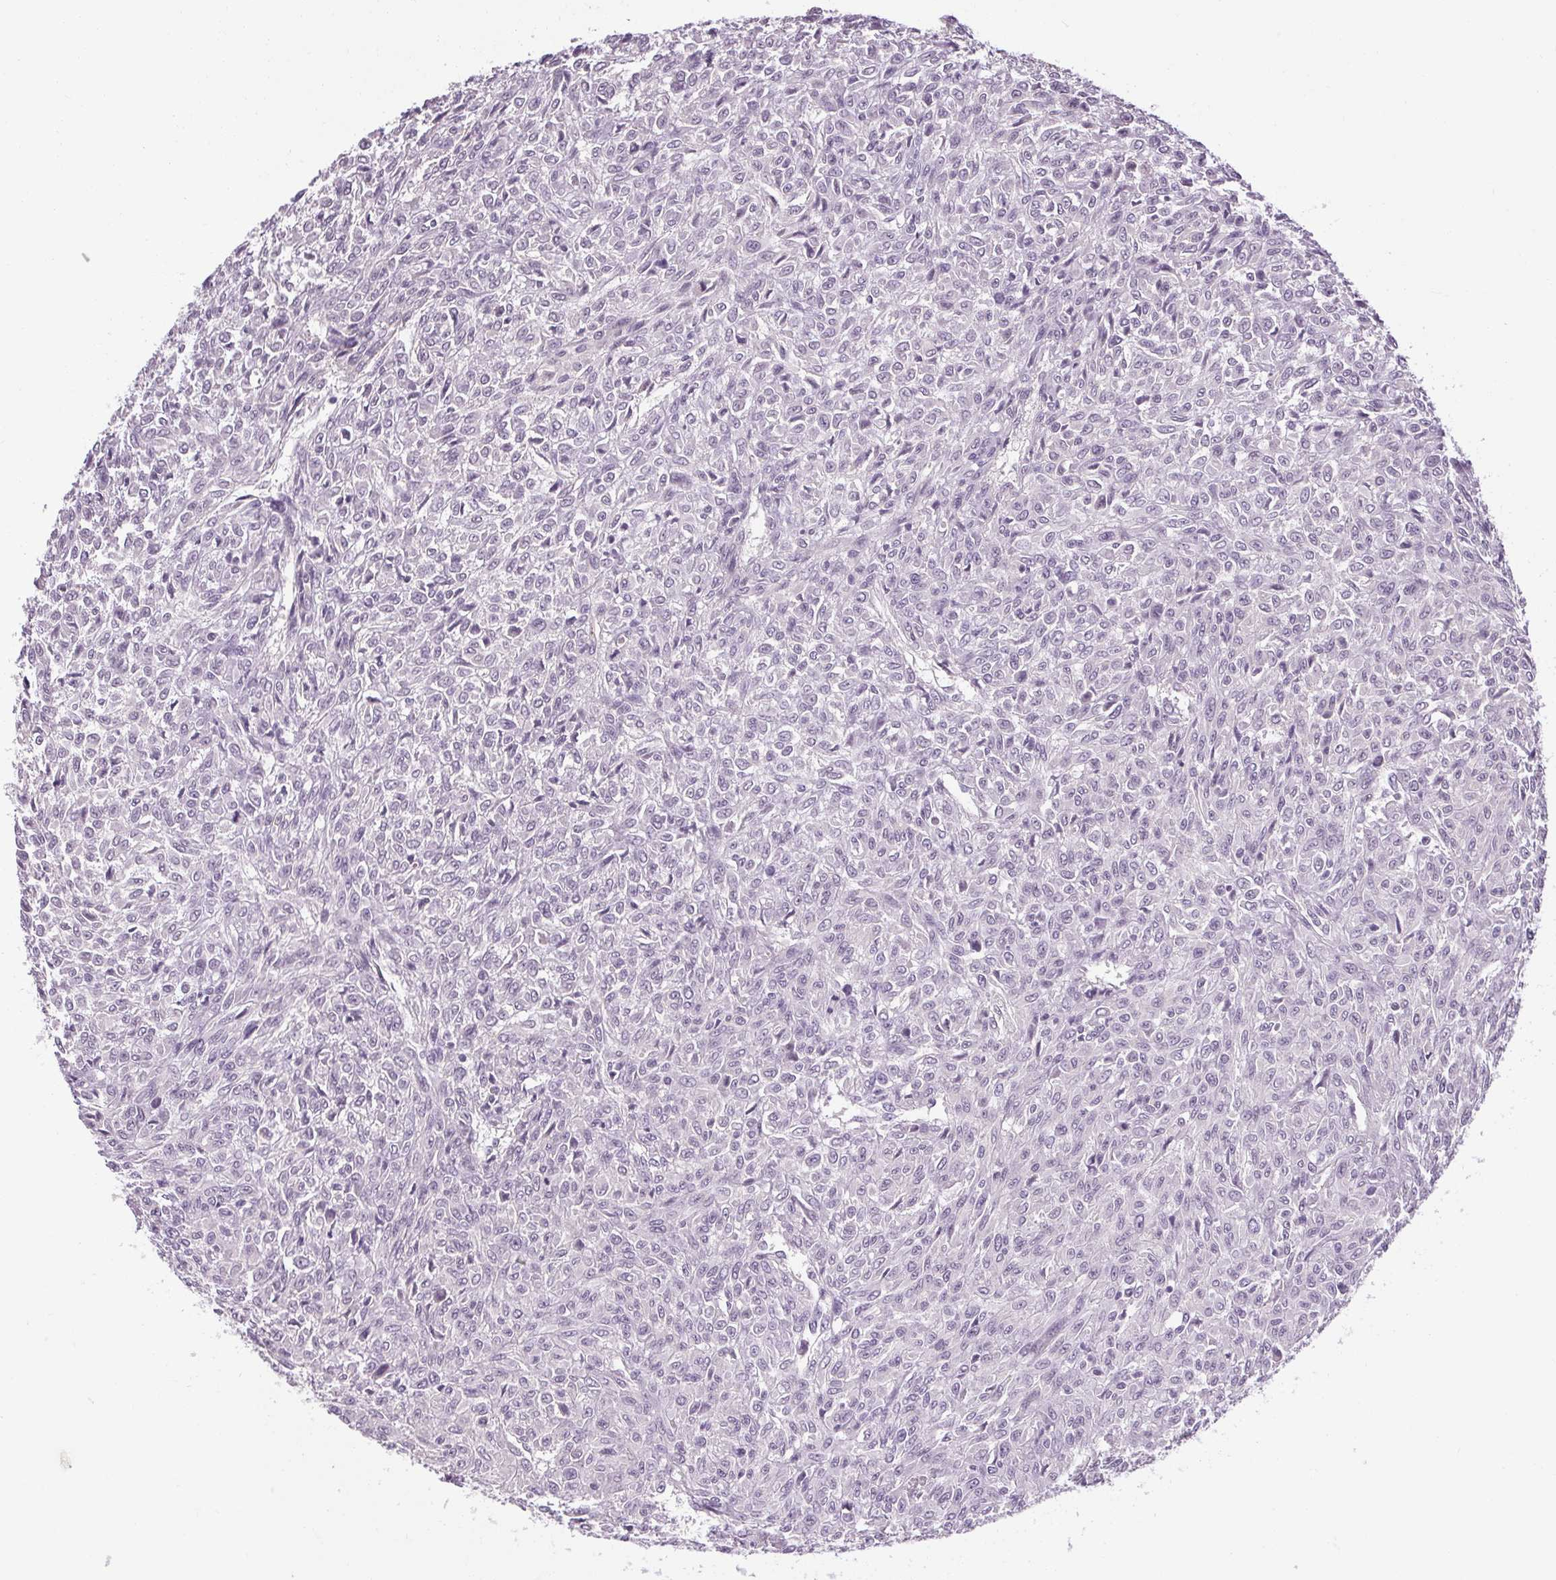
{"staining": {"intensity": "negative", "quantity": "none", "location": "none"}, "tissue": "renal cancer", "cell_type": "Tumor cells", "image_type": "cancer", "snomed": [{"axis": "morphology", "description": "Adenocarcinoma, NOS"}, {"axis": "topography", "description": "Kidney"}], "caption": "This is an immunohistochemistry histopathology image of renal adenocarcinoma. There is no positivity in tumor cells.", "gene": "KLHL40", "patient": {"sex": "male", "age": 58}}